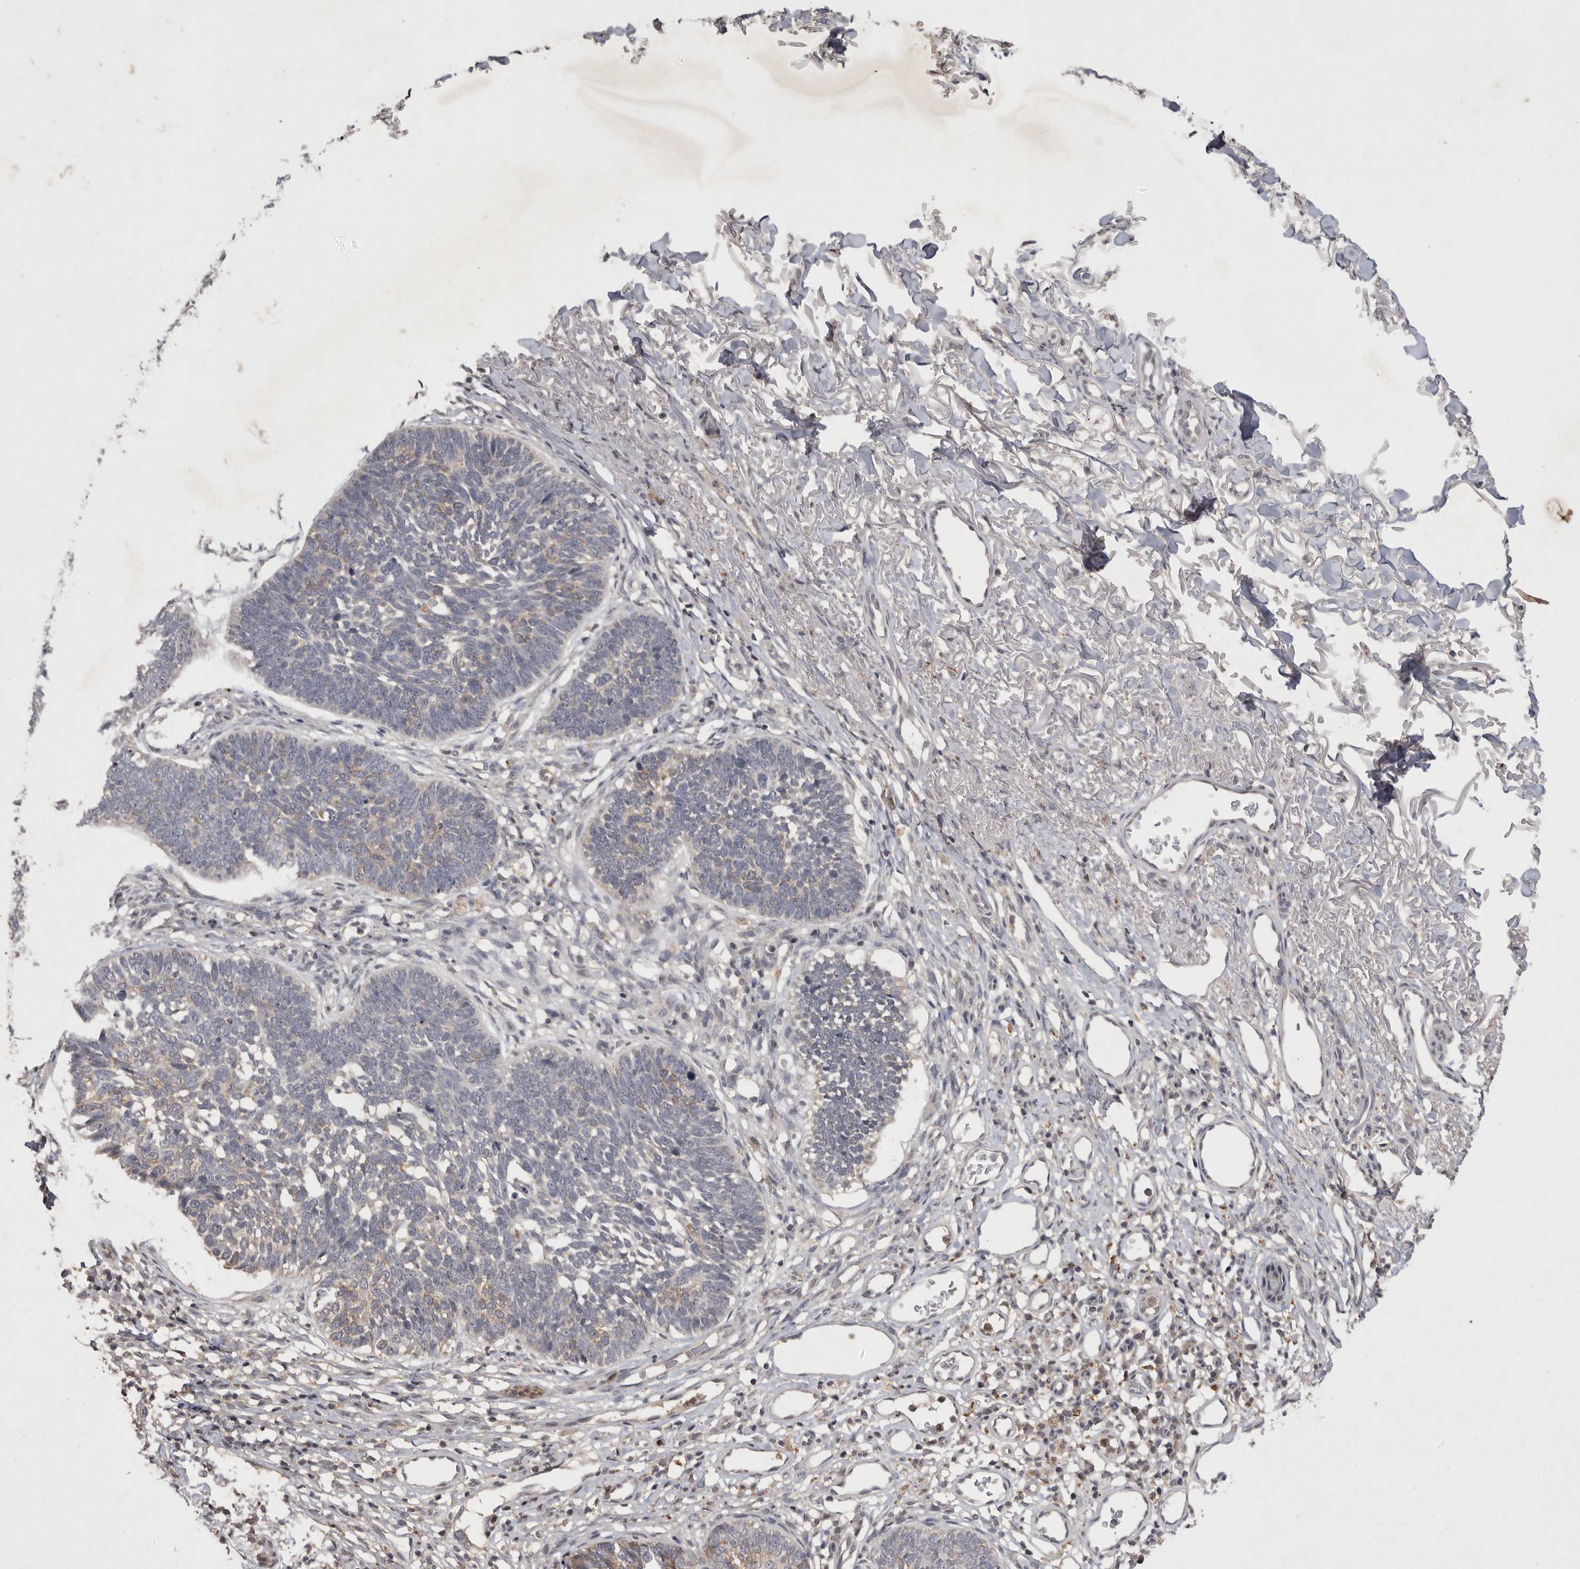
{"staining": {"intensity": "weak", "quantity": "<25%", "location": "cytoplasmic/membranous"}, "tissue": "skin cancer", "cell_type": "Tumor cells", "image_type": "cancer", "snomed": [{"axis": "morphology", "description": "Normal tissue, NOS"}, {"axis": "morphology", "description": "Basal cell carcinoma"}, {"axis": "topography", "description": "Skin"}], "caption": "Skin cancer (basal cell carcinoma) was stained to show a protein in brown. There is no significant expression in tumor cells.", "gene": "APLNR", "patient": {"sex": "male", "age": 77}}